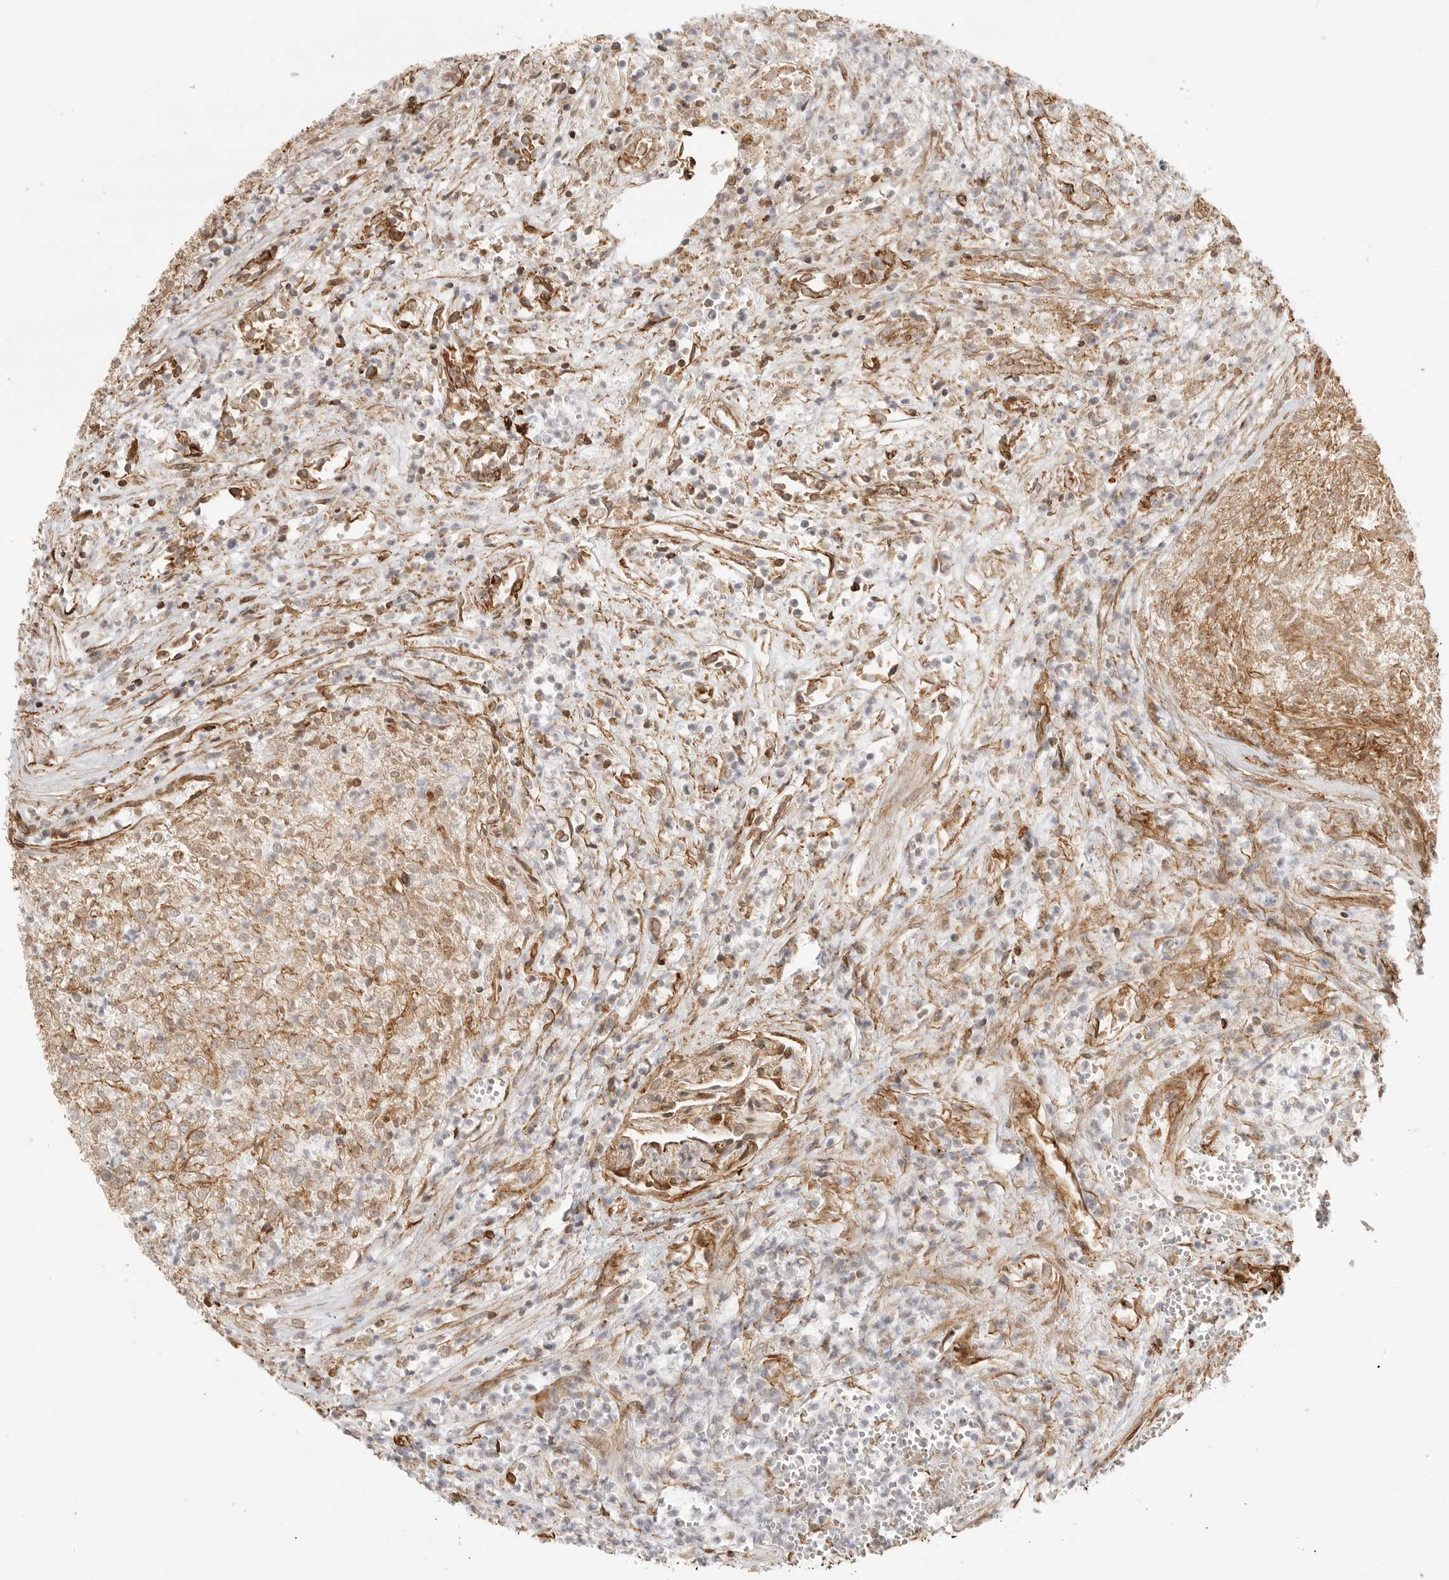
{"staining": {"intensity": "weak", "quantity": "<25%", "location": "nuclear"}, "tissue": "renal cancer", "cell_type": "Tumor cells", "image_type": "cancer", "snomed": [{"axis": "morphology", "description": "Adenocarcinoma, NOS"}, {"axis": "topography", "description": "Kidney"}], "caption": "High power microscopy photomicrograph of an IHC histopathology image of adenocarcinoma (renal), revealing no significant positivity in tumor cells. The staining is performed using DAB brown chromogen with nuclei counter-stained in using hematoxylin.", "gene": "ATOH7", "patient": {"sex": "female", "age": 54}}